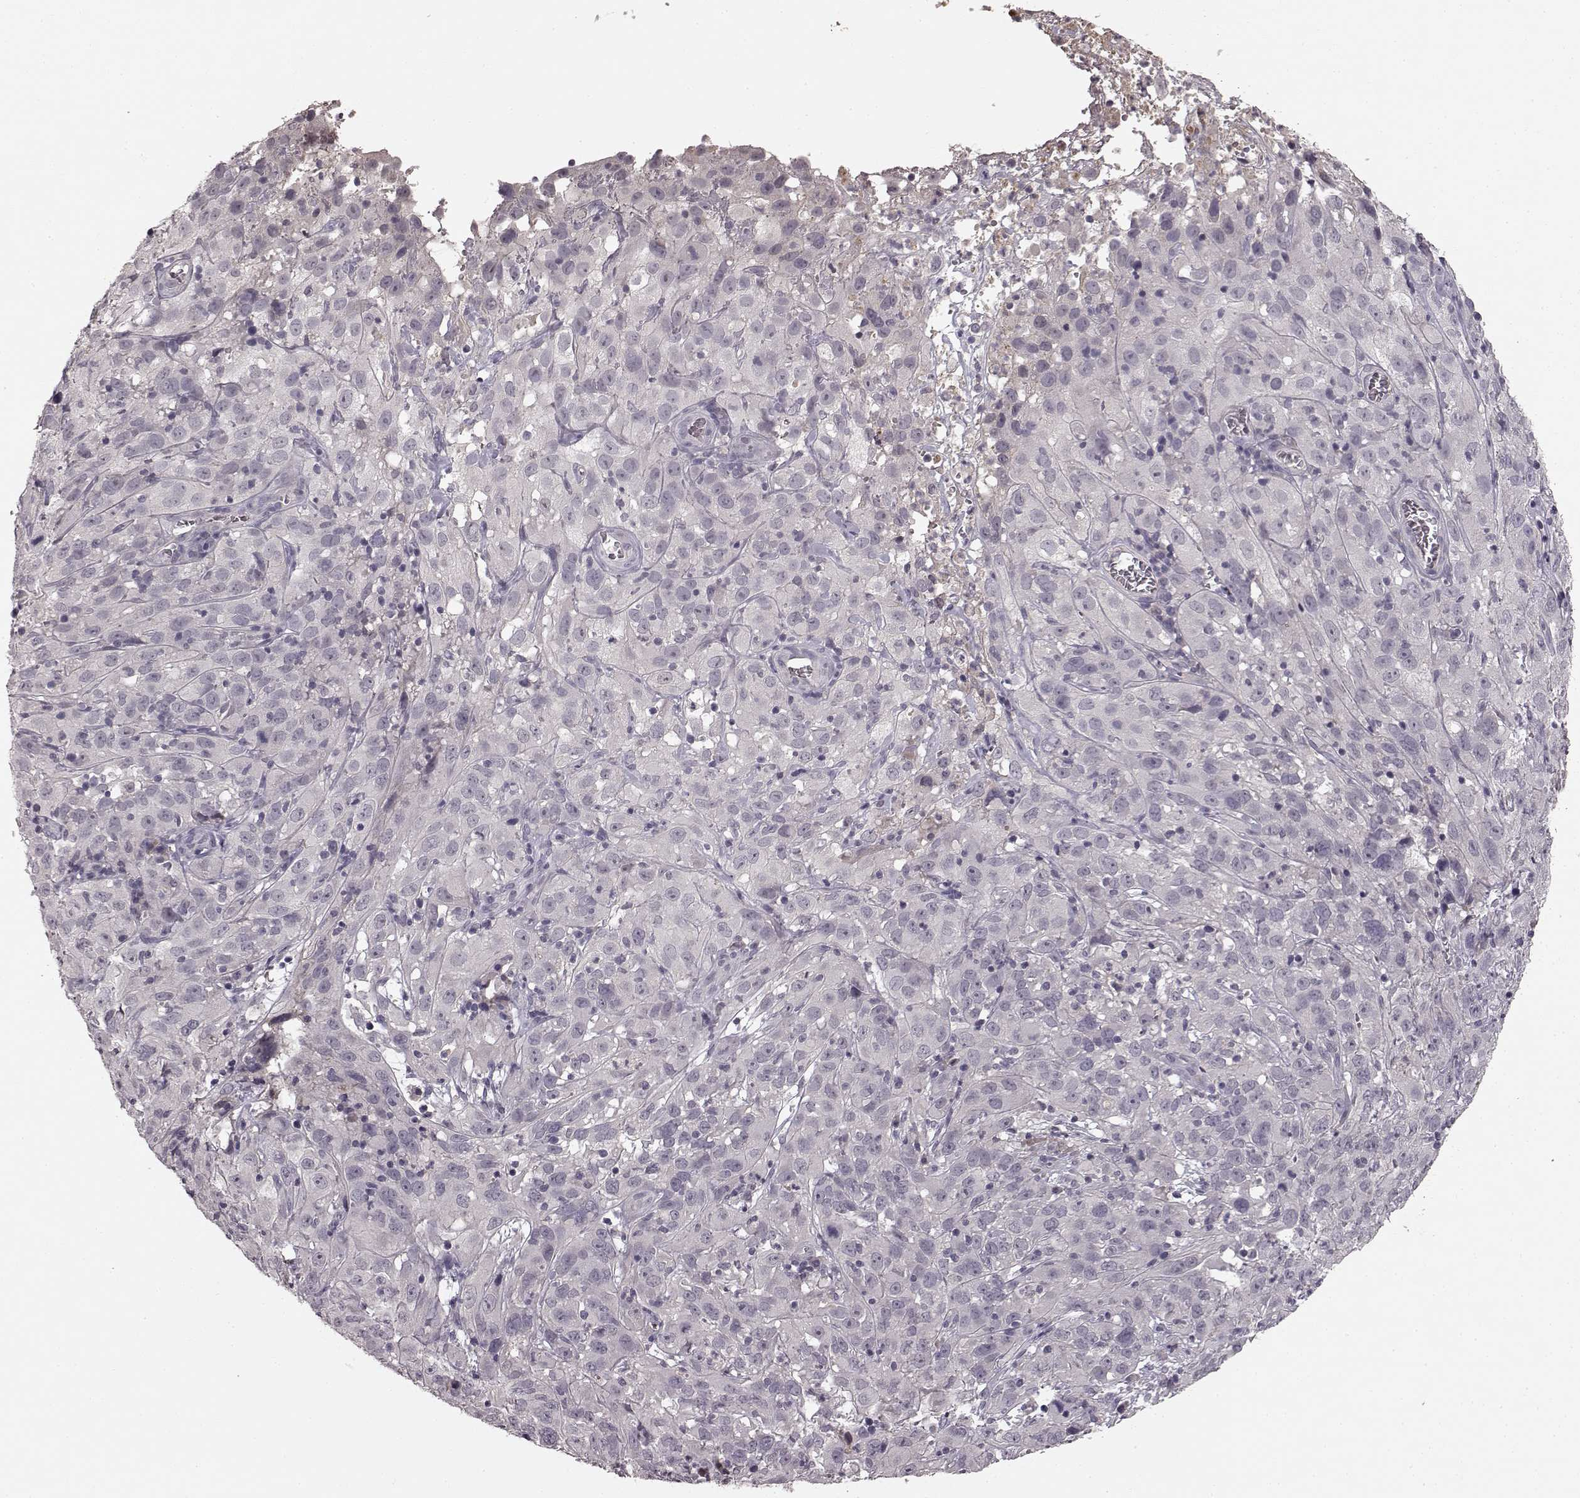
{"staining": {"intensity": "negative", "quantity": "none", "location": "none"}, "tissue": "cervical cancer", "cell_type": "Tumor cells", "image_type": "cancer", "snomed": [{"axis": "morphology", "description": "Squamous cell carcinoma, NOS"}, {"axis": "topography", "description": "Cervix"}], "caption": "Immunohistochemical staining of human cervical cancer exhibits no significant positivity in tumor cells. The staining was performed using DAB (3,3'-diaminobenzidine) to visualize the protein expression in brown, while the nuclei were stained in blue with hematoxylin (Magnification: 20x).", "gene": "SLC22A18", "patient": {"sex": "female", "age": 32}}